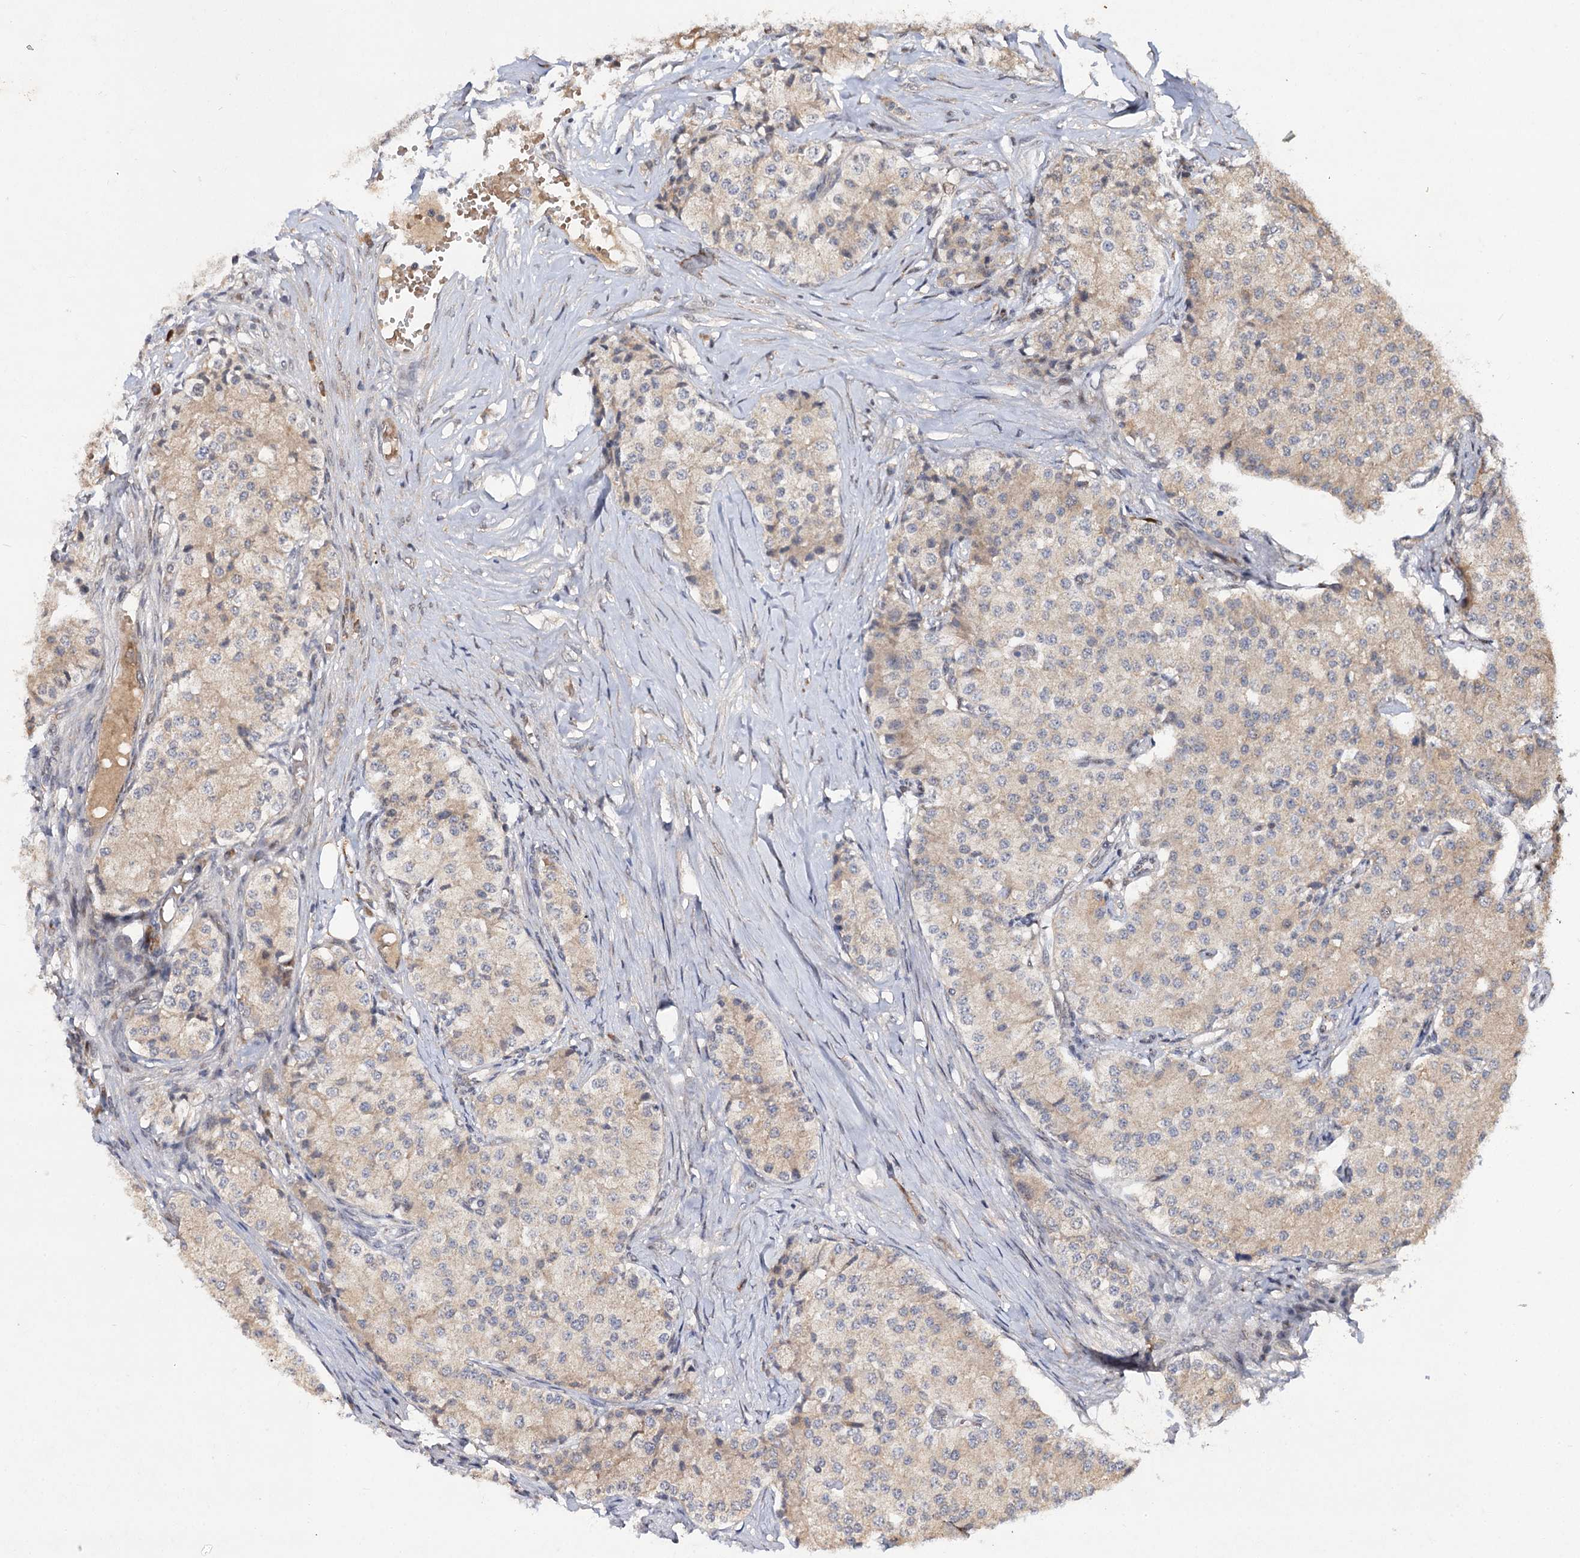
{"staining": {"intensity": "weak", "quantity": "<25%", "location": "cytoplasmic/membranous"}, "tissue": "carcinoid", "cell_type": "Tumor cells", "image_type": "cancer", "snomed": [{"axis": "morphology", "description": "Carcinoid, malignant, NOS"}, {"axis": "topography", "description": "Colon"}], "caption": "Tumor cells show no significant staining in malignant carcinoid.", "gene": "FBXW8", "patient": {"sex": "female", "age": 52}}